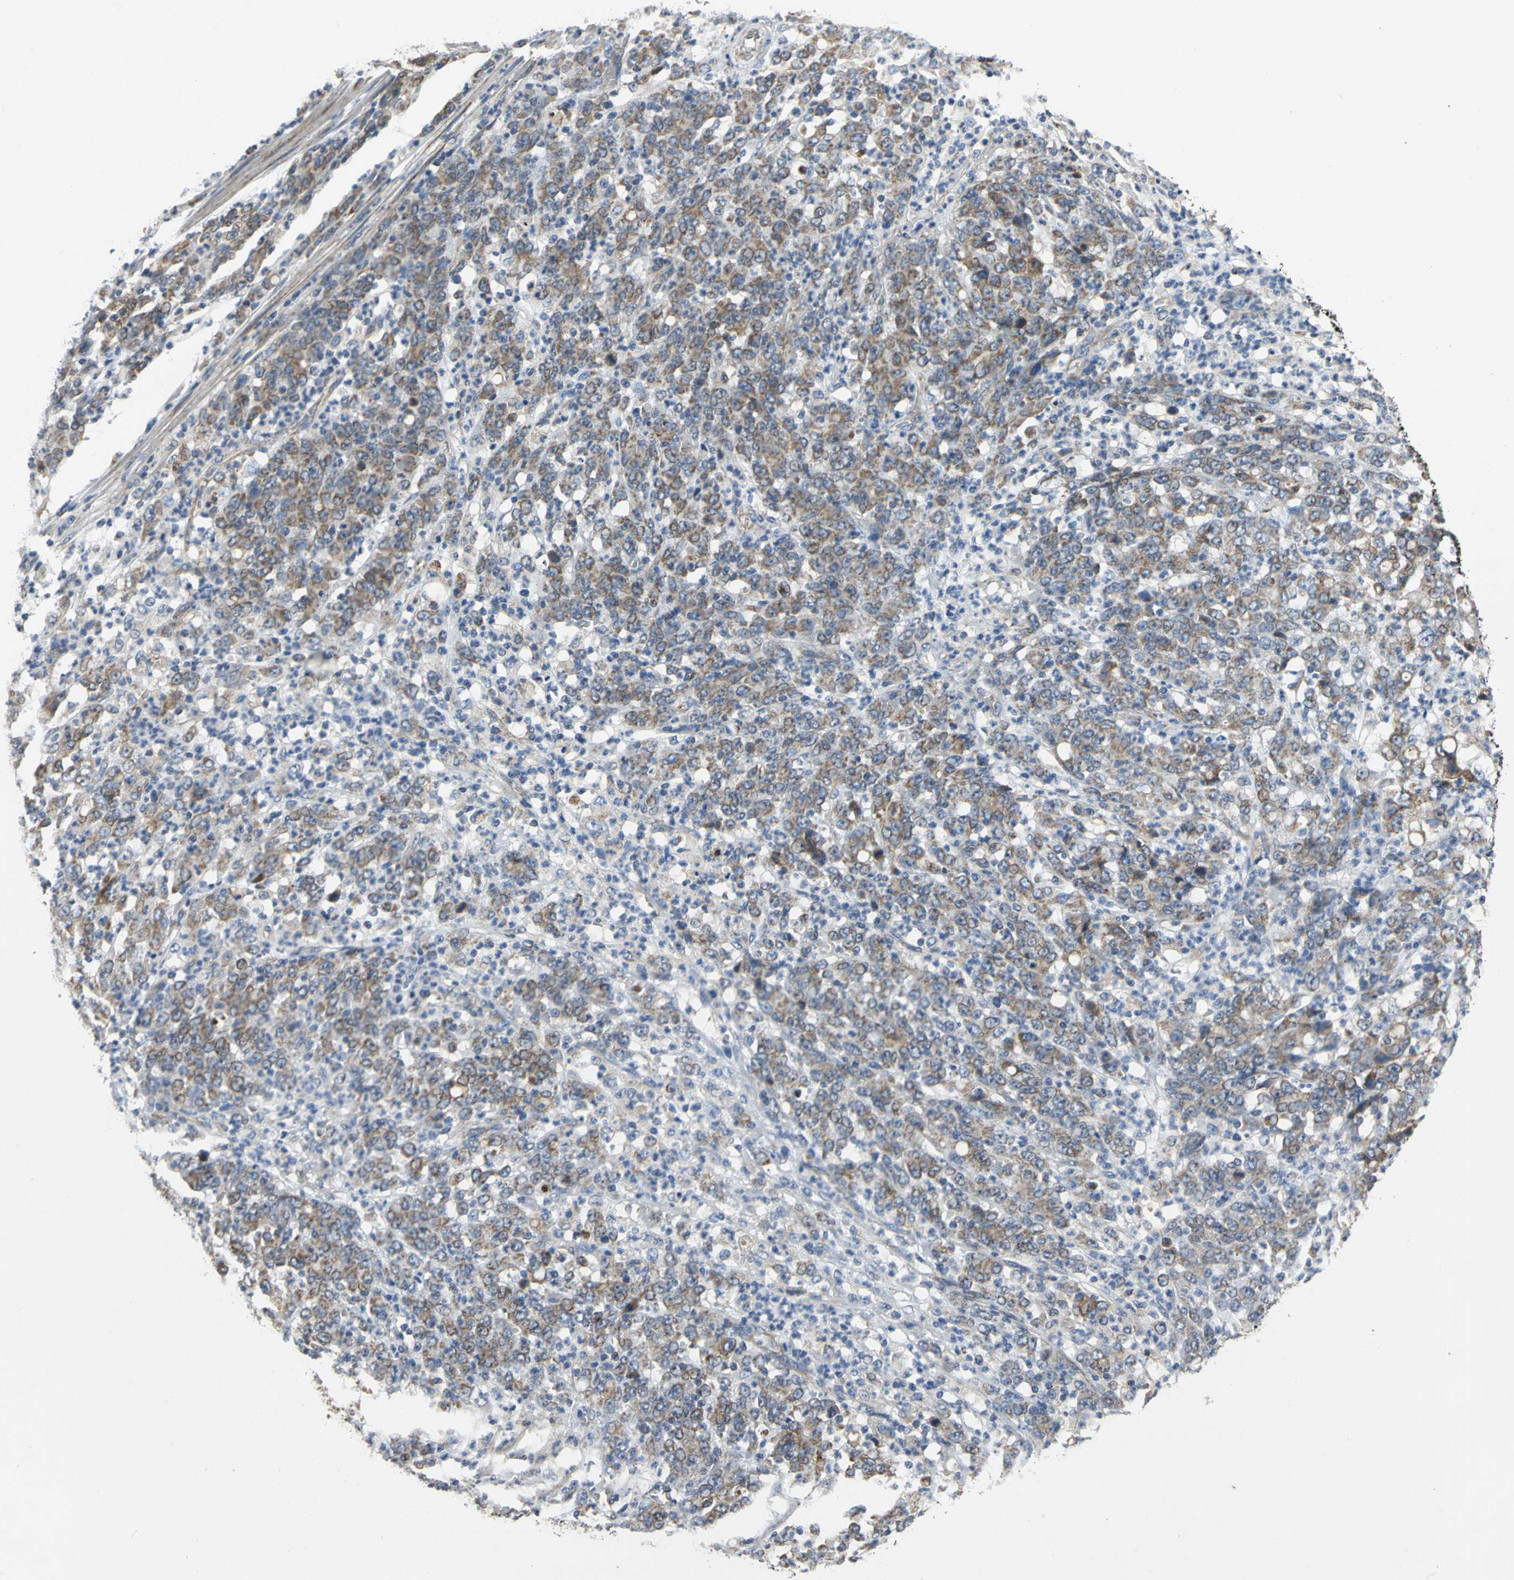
{"staining": {"intensity": "strong", "quantity": "25%-75%", "location": "cytoplasmic/membranous"}, "tissue": "stomach cancer", "cell_type": "Tumor cells", "image_type": "cancer", "snomed": [{"axis": "morphology", "description": "Adenocarcinoma, NOS"}, {"axis": "topography", "description": "Stomach, lower"}], "caption": "Immunohistochemistry (IHC) of stomach cancer displays high levels of strong cytoplasmic/membranous expression in approximately 25%-75% of tumor cells.", "gene": "NDUFB5", "patient": {"sex": "female", "age": 71}}